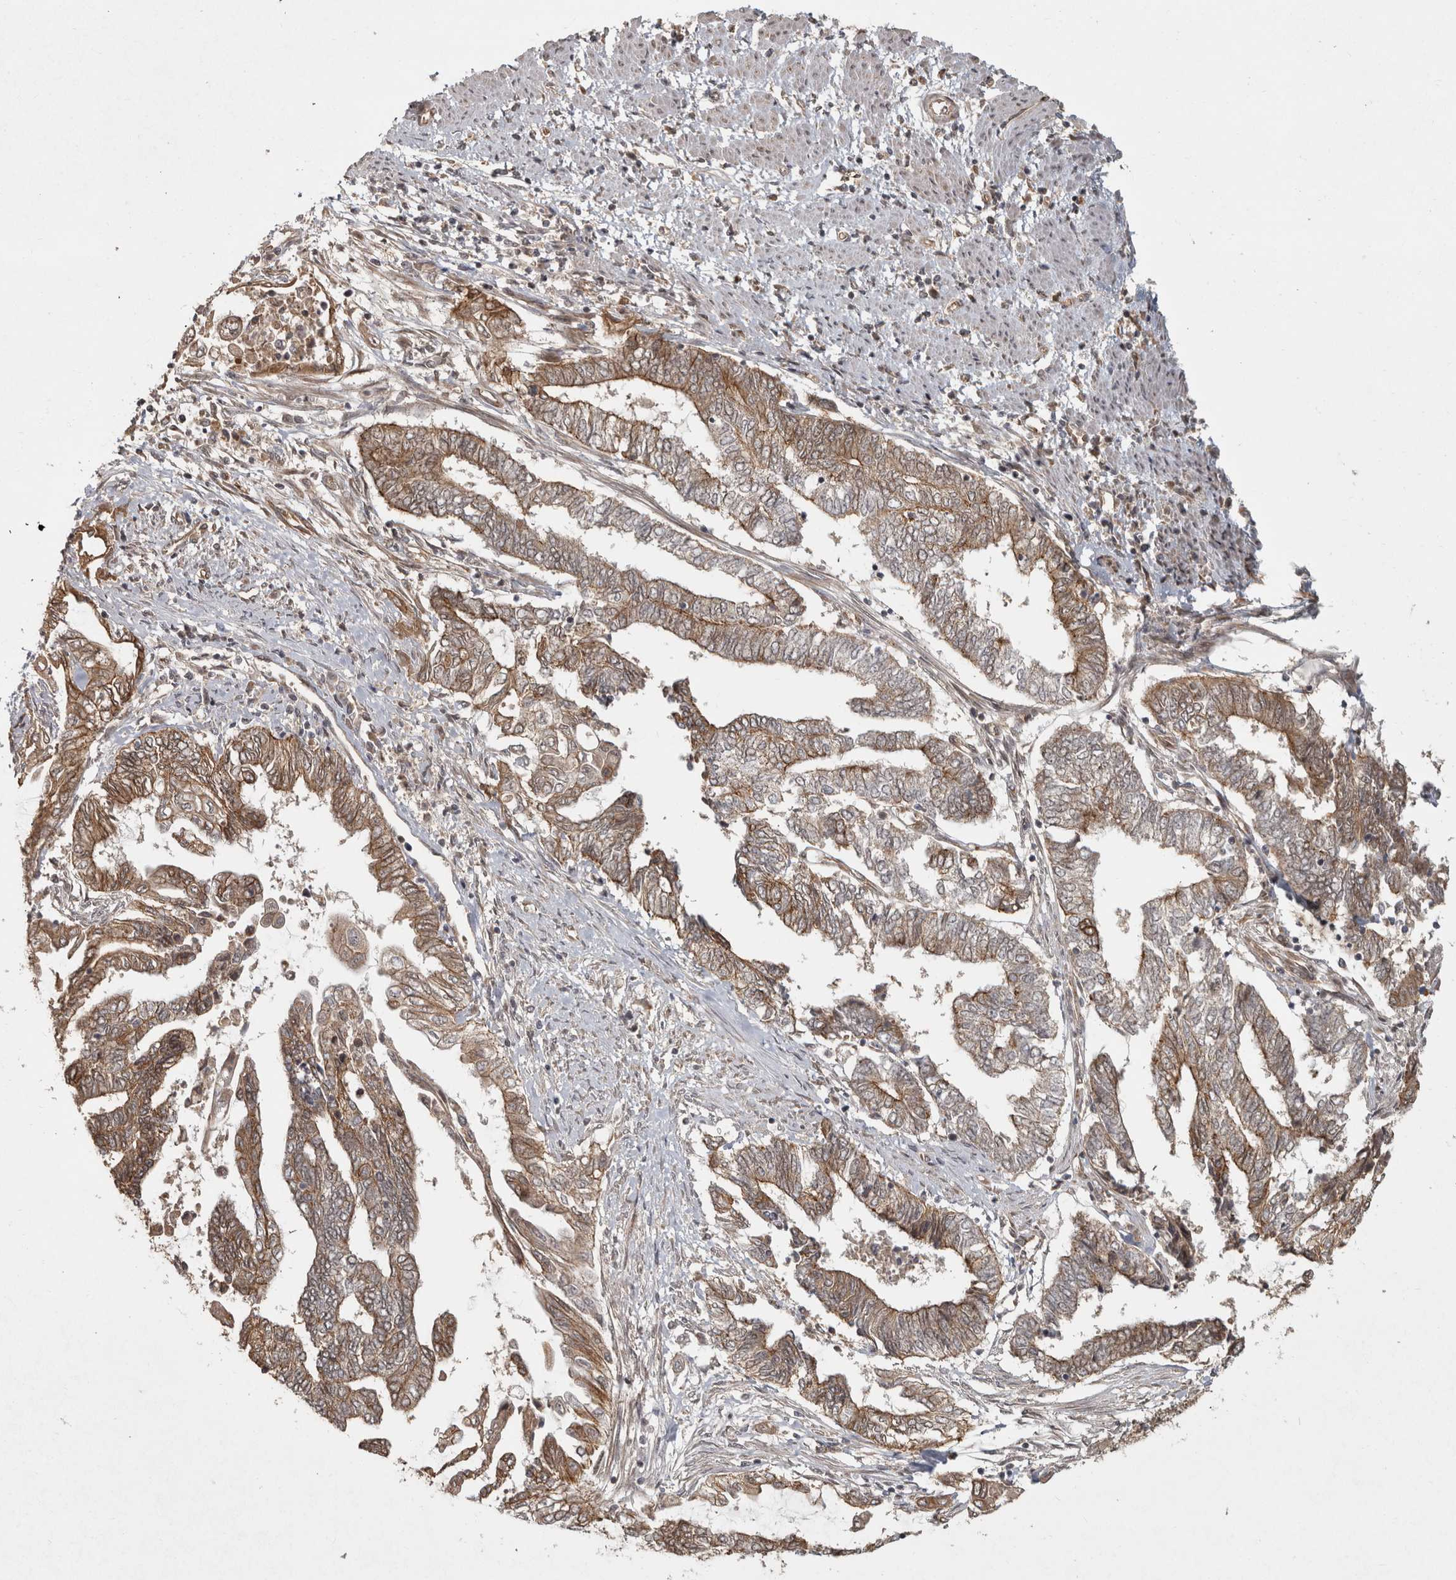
{"staining": {"intensity": "moderate", "quantity": ">75%", "location": "cytoplasmic/membranous"}, "tissue": "endometrial cancer", "cell_type": "Tumor cells", "image_type": "cancer", "snomed": [{"axis": "morphology", "description": "Adenocarcinoma, NOS"}, {"axis": "topography", "description": "Uterus"}, {"axis": "topography", "description": "Endometrium"}], "caption": "DAB (3,3'-diaminobenzidine) immunohistochemical staining of endometrial cancer (adenocarcinoma) exhibits moderate cytoplasmic/membranous protein staining in about >75% of tumor cells. (Stains: DAB in brown, nuclei in blue, Microscopy: brightfield microscopy at high magnification).", "gene": "CAMSAP2", "patient": {"sex": "female", "age": 70}}